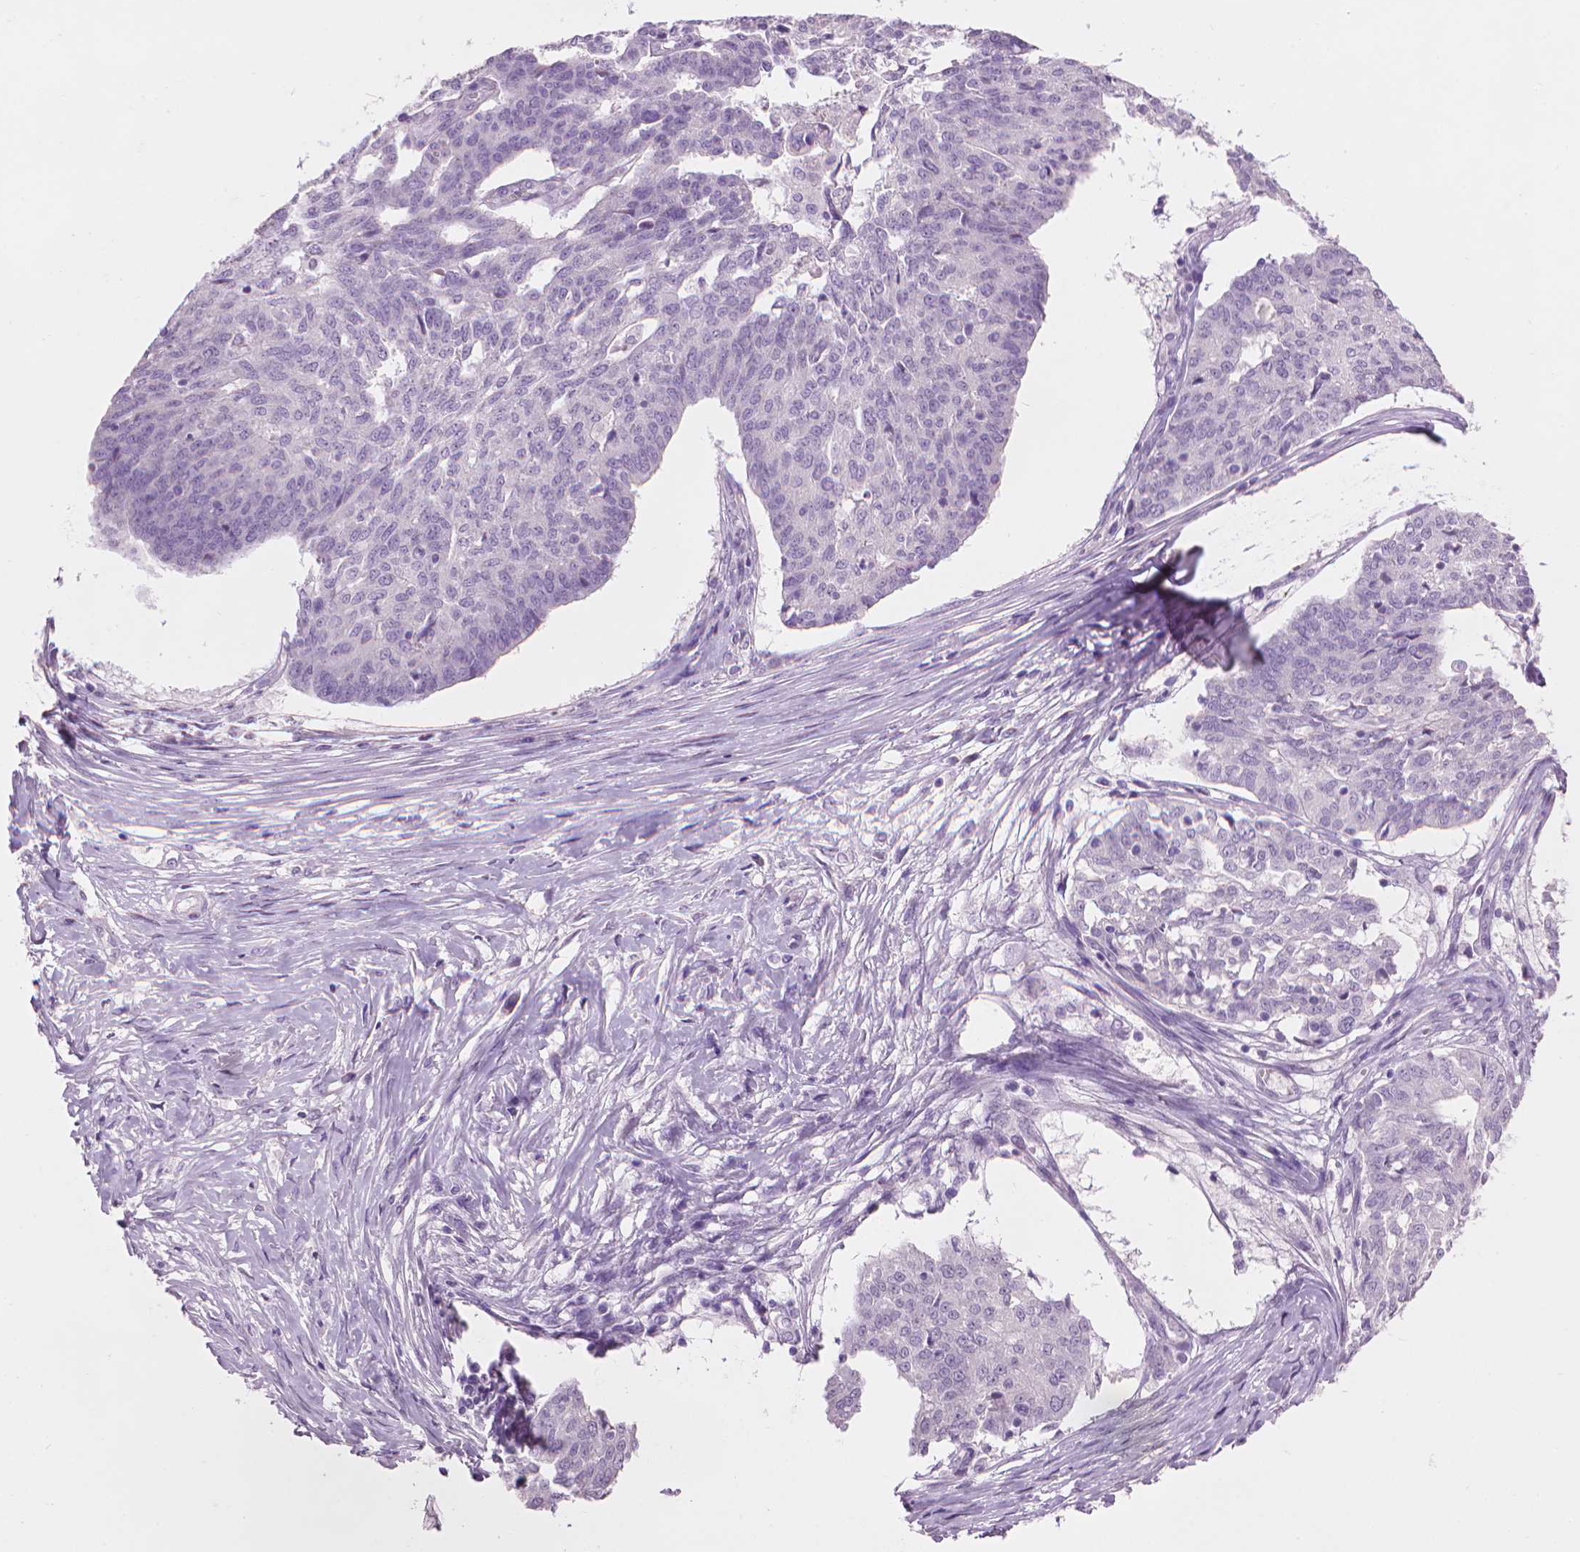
{"staining": {"intensity": "negative", "quantity": "none", "location": "none"}, "tissue": "ovarian cancer", "cell_type": "Tumor cells", "image_type": "cancer", "snomed": [{"axis": "morphology", "description": "Cystadenocarcinoma, serous, NOS"}, {"axis": "topography", "description": "Ovary"}], "caption": "Tumor cells show no significant protein positivity in ovarian cancer (serous cystadenocarcinoma).", "gene": "MLANA", "patient": {"sex": "female", "age": 67}}